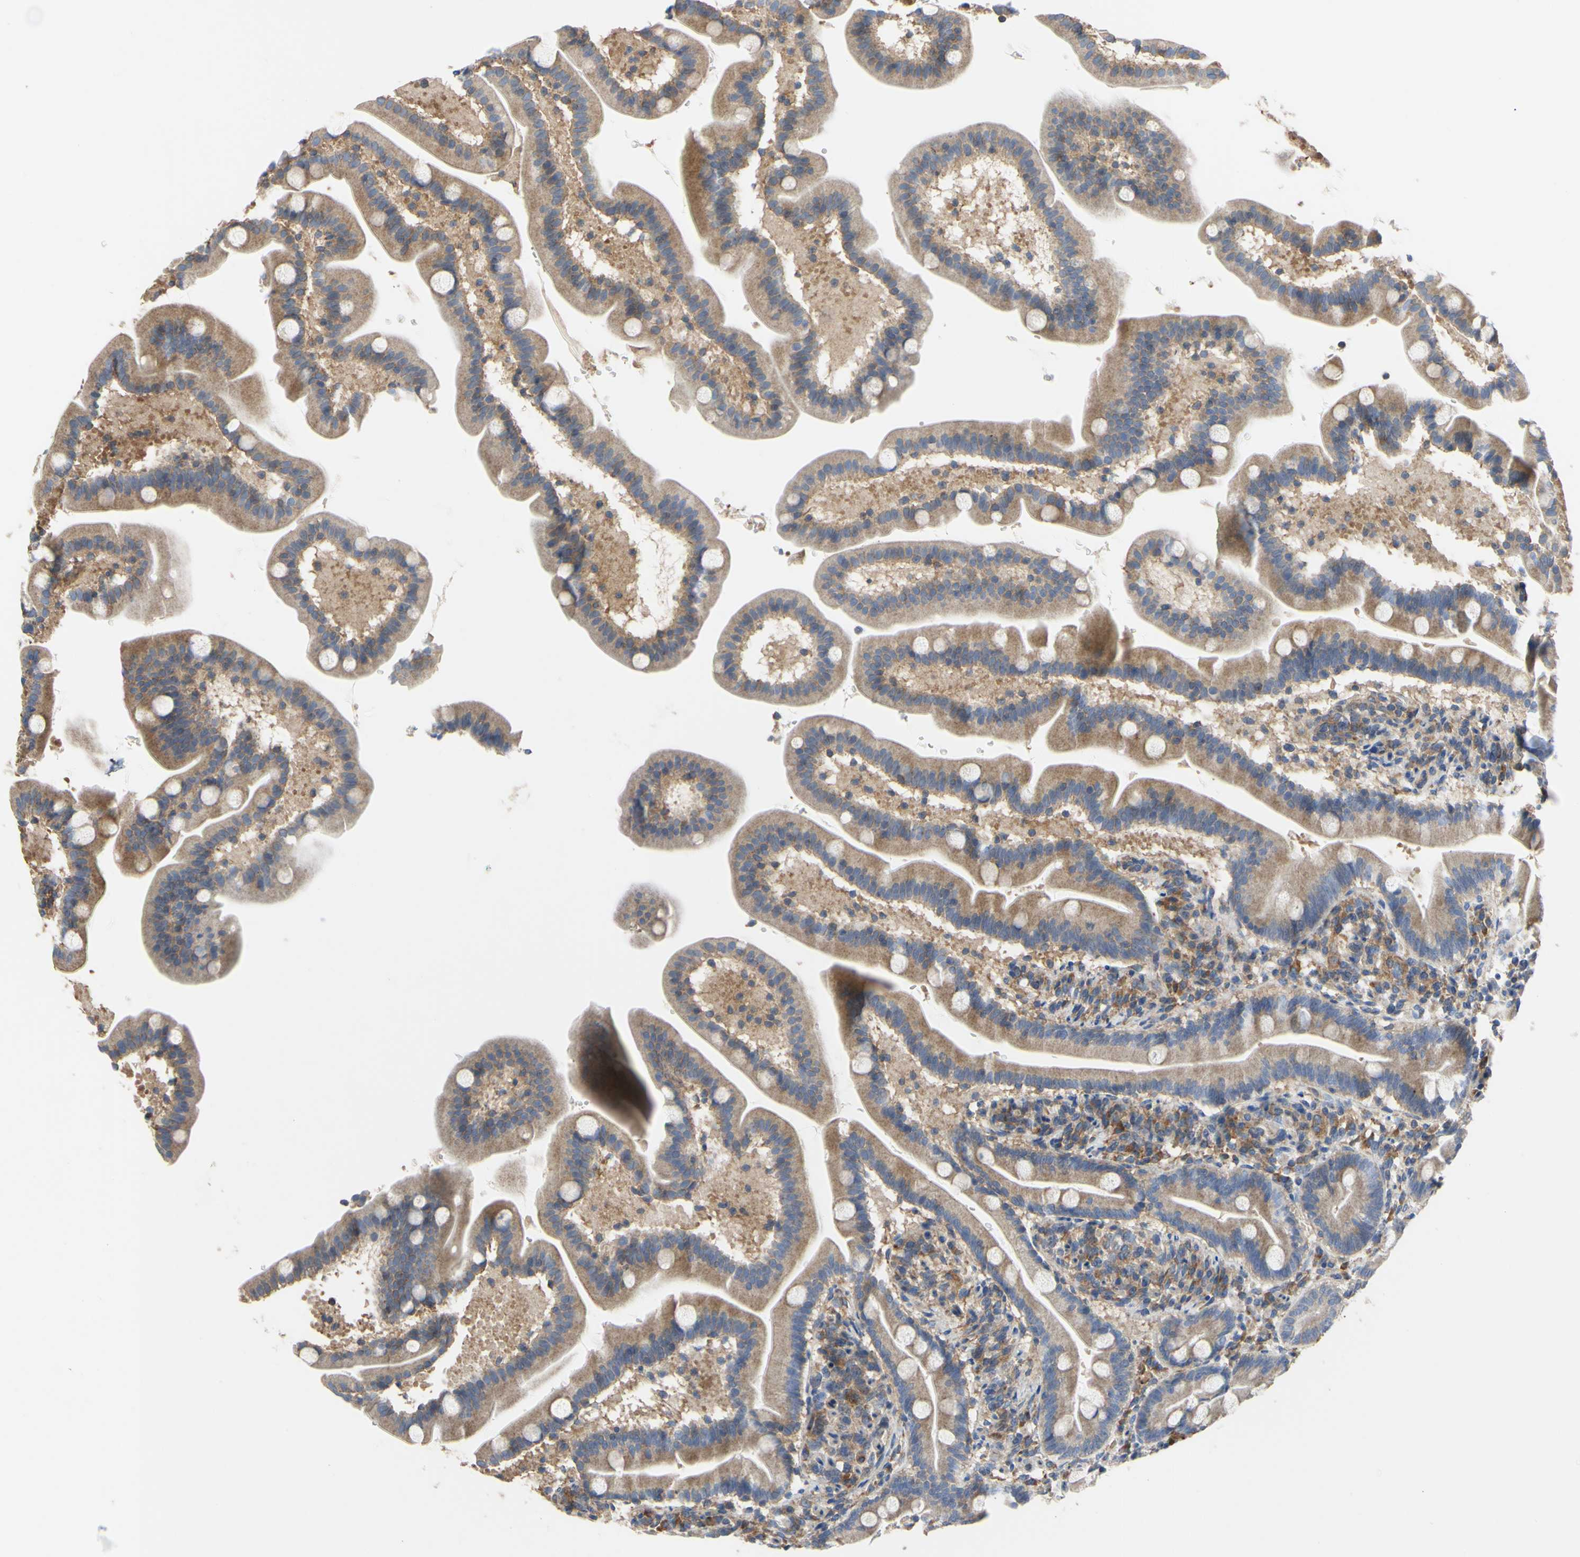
{"staining": {"intensity": "moderate", "quantity": ">75%", "location": "cytoplasmic/membranous"}, "tissue": "duodenum", "cell_type": "Glandular cells", "image_type": "normal", "snomed": [{"axis": "morphology", "description": "Normal tissue, NOS"}, {"axis": "topography", "description": "Duodenum"}], "caption": "DAB (3,3'-diaminobenzidine) immunohistochemical staining of normal duodenum shows moderate cytoplasmic/membranous protein expression in approximately >75% of glandular cells.", "gene": "BECN1", "patient": {"sex": "male", "age": 54}}